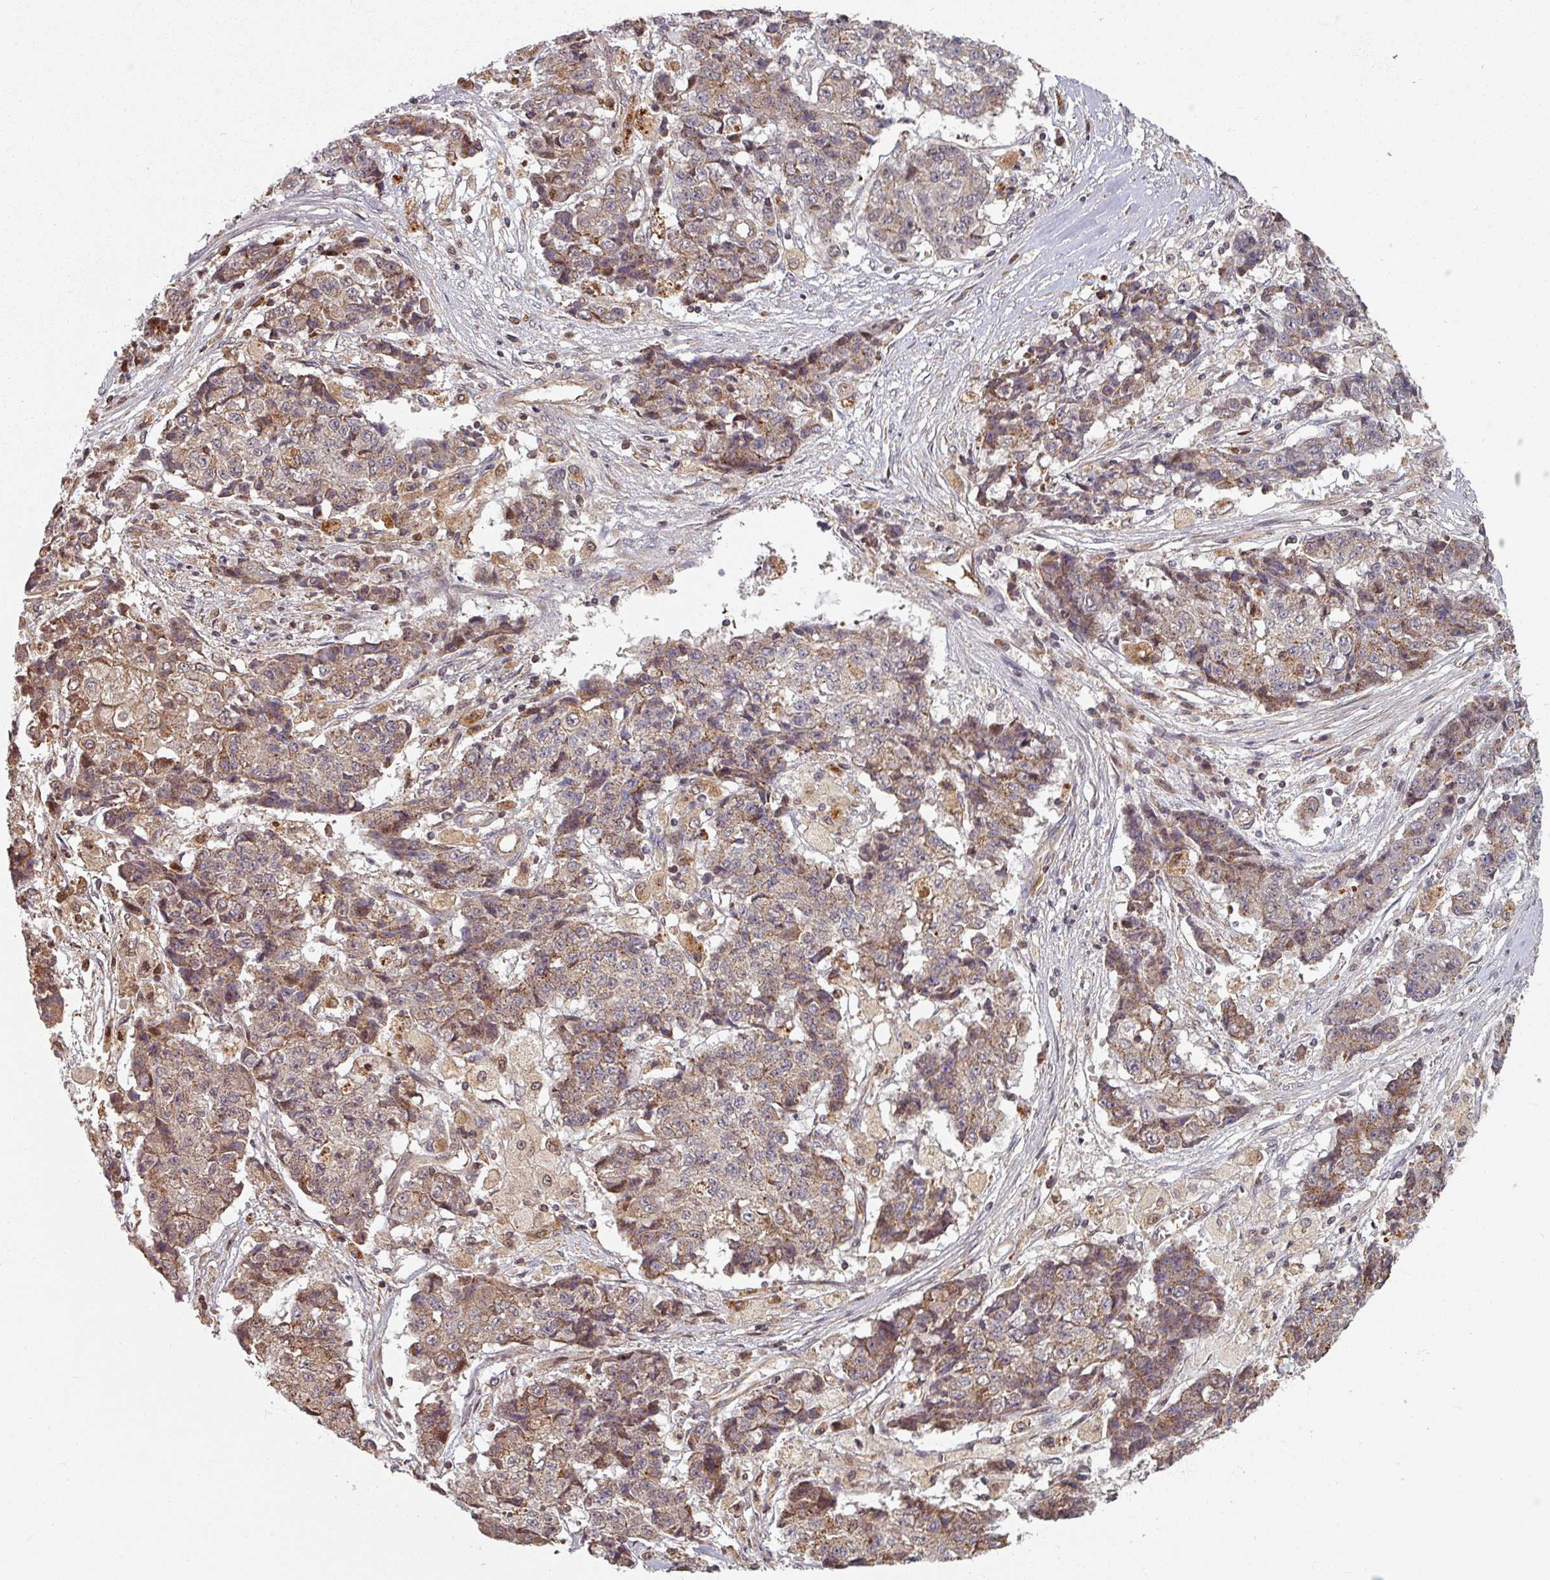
{"staining": {"intensity": "weak", "quantity": "25%-75%", "location": "cytoplasmic/membranous,nuclear"}, "tissue": "ovarian cancer", "cell_type": "Tumor cells", "image_type": "cancer", "snomed": [{"axis": "morphology", "description": "Carcinoma, endometroid"}, {"axis": "topography", "description": "Ovary"}], "caption": "Endometroid carcinoma (ovarian) was stained to show a protein in brown. There is low levels of weak cytoplasmic/membranous and nuclear positivity in approximately 25%-75% of tumor cells.", "gene": "EID1", "patient": {"sex": "female", "age": 42}}